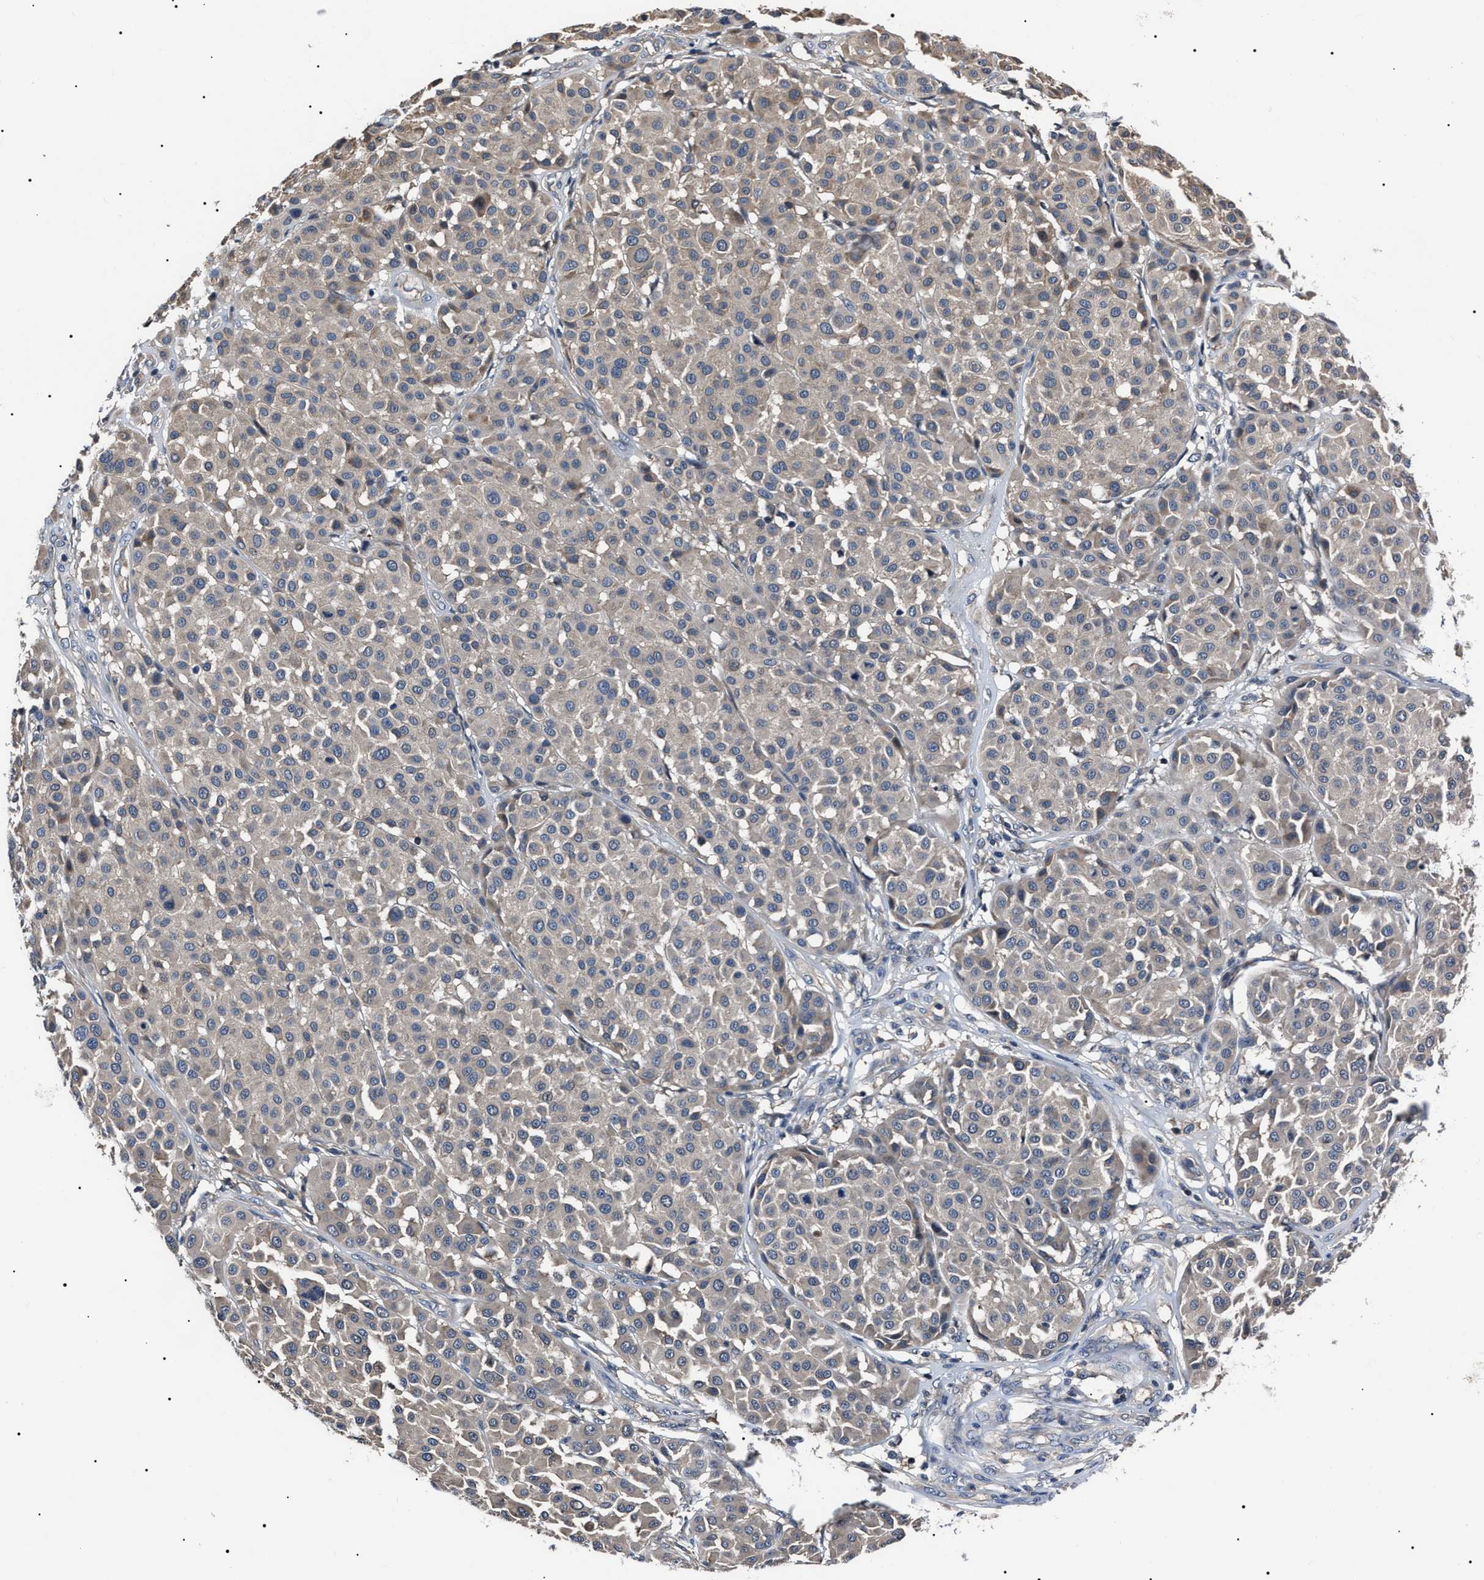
{"staining": {"intensity": "negative", "quantity": "none", "location": "none"}, "tissue": "melanoma", "cell_type": "Tumor cells", "image_type": "cancer", "snomed": [{"axis": "morphology", "description": "Malignant melanoma, Metastatic site"}, {"axis": "topography", "description": "Soft tissue"}], "caption": "This is an IHC image of human melanoma. There is no staining in tumor cells.", "gene": "IFT81", "patient": {"sex": "male", "age": 41}}